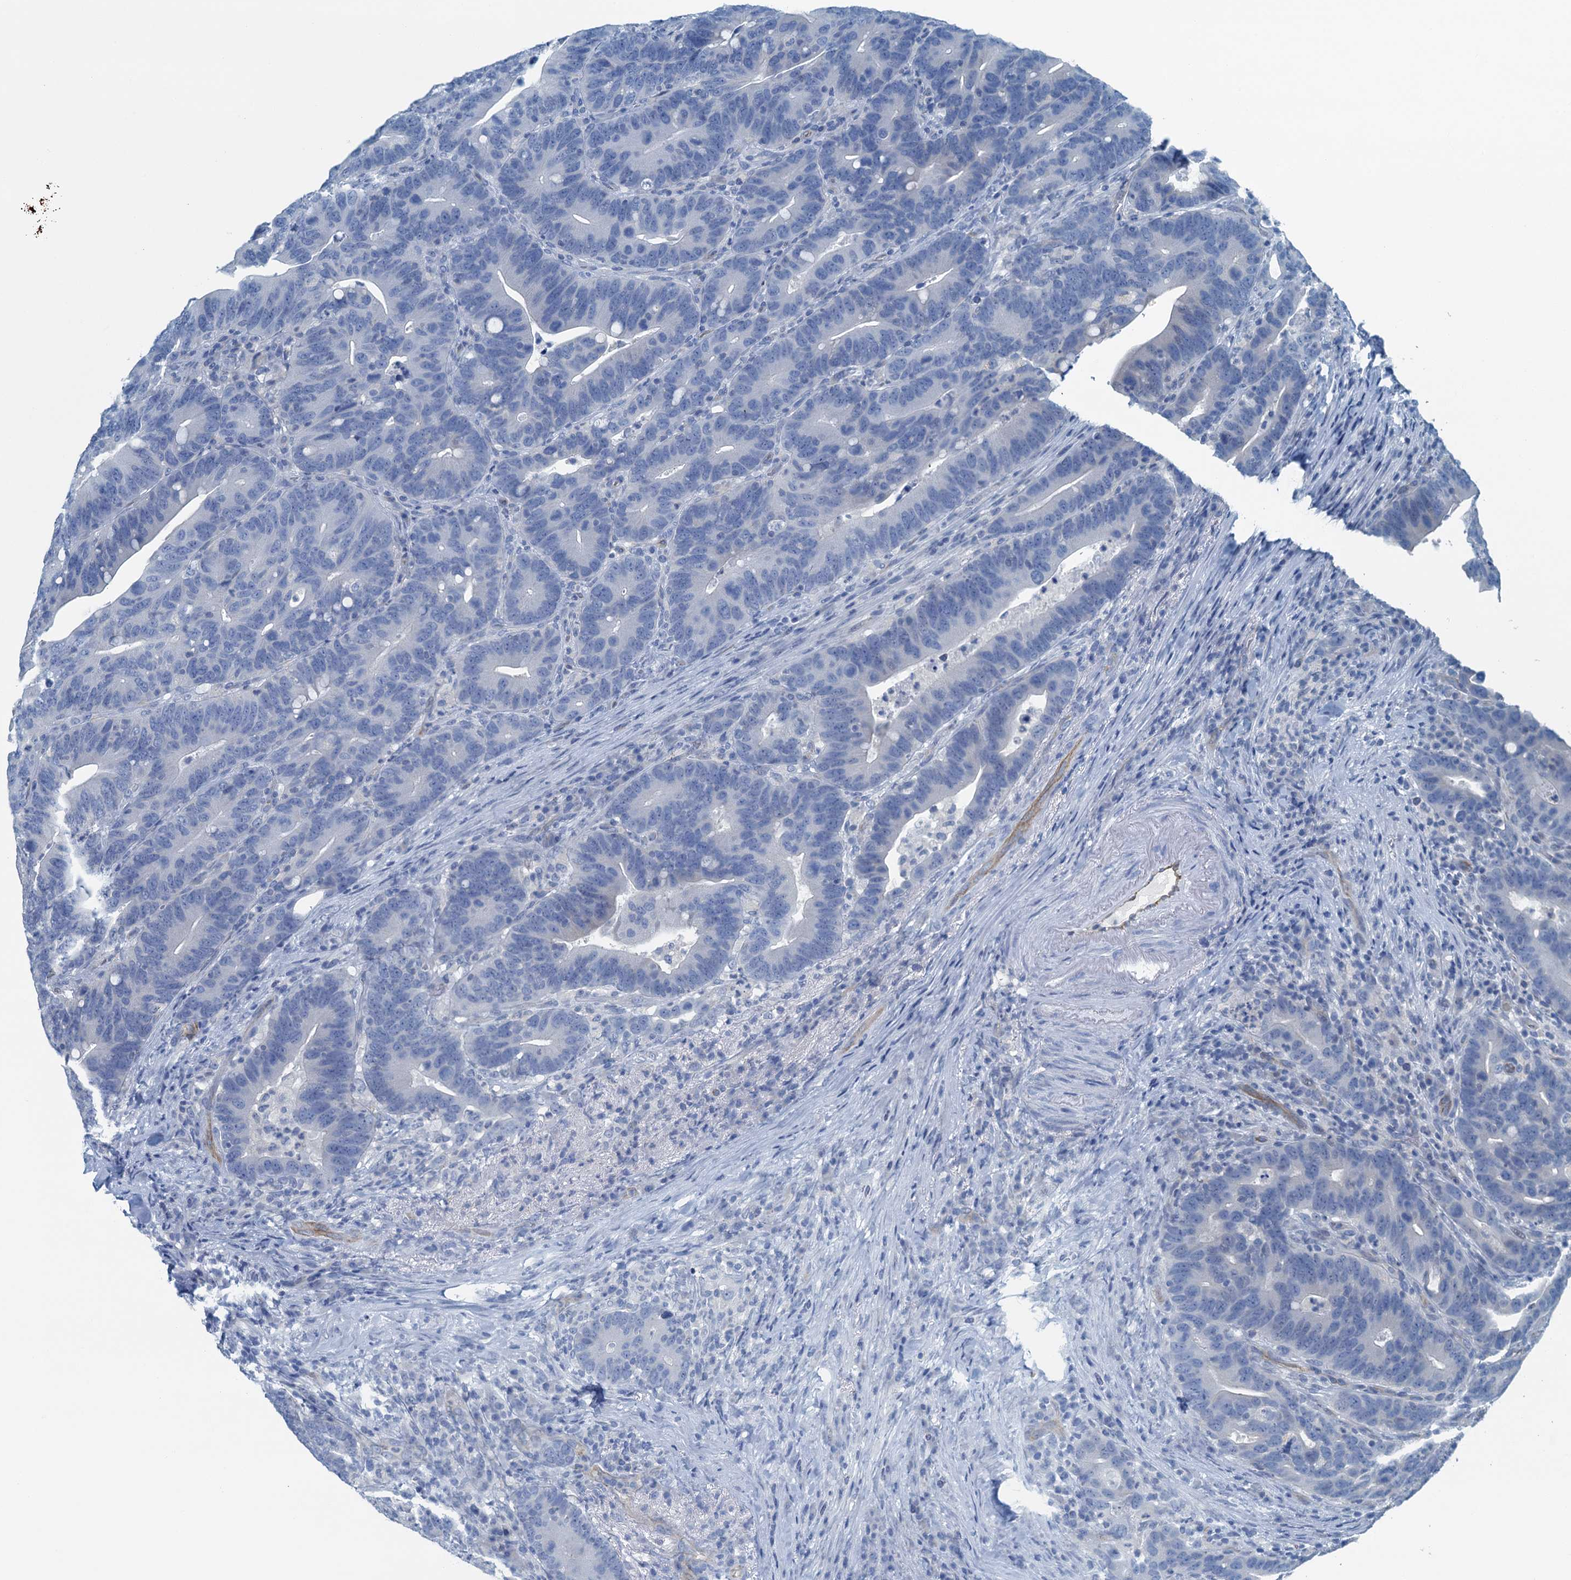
{"staining": {"intensity": "negative", "quantity": "none", "location": "none"}, "tissue": "colorectal cancer", "cell_type": "Tumor cells", "image_type": "cancer", "snomed": [{"axis": "morphology", "description": "Adenocarcinoma, NOS"}, {"axis": "topography", "description": "Colon"}], "caption": "Human adenocarcinoma (colorectal) stained for a protein using immunohistochemistry reveals no positivity in tumor cells.", "gene": "GFOD2", "patient": {"sex": "female", "age": 66}}